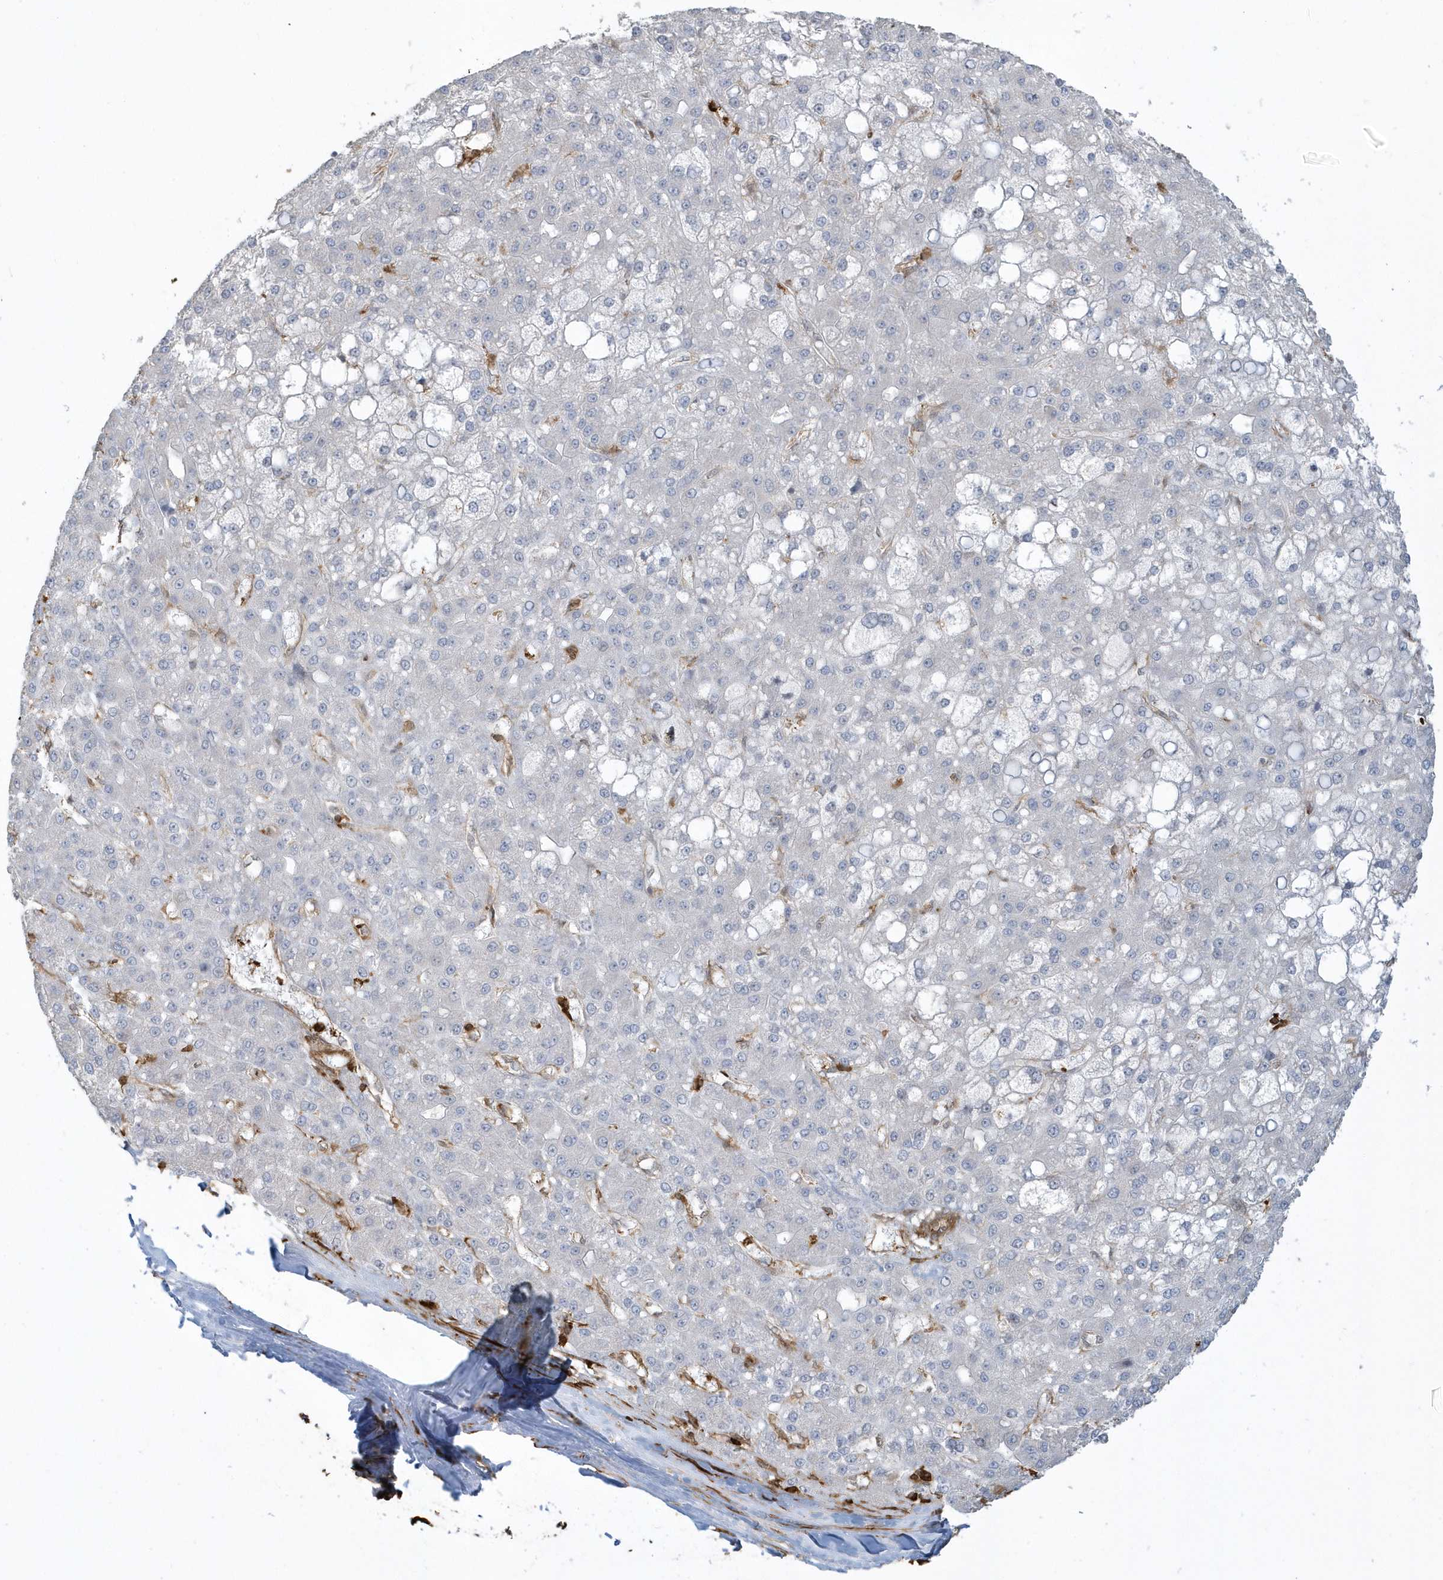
{"staining": {"intensity": "negative", "quantity": "none", "location": "none"}, "tissue": "liver cancer", "cell_type": "Tumor cells", "image_type": "cancer", "snomed": [{"axis": "morphology", "description": "Carcinoma, Hepatocellular, NOS"}, {"axis": "topography", "description": "Liver"}], "caption": "This is an IHC photomicrograph of hepatocellular carcinoma (liver). There is no positivity in tumor cells.", "gene": "CLCN6", "patient": {"sex": "male", "age": 67}}